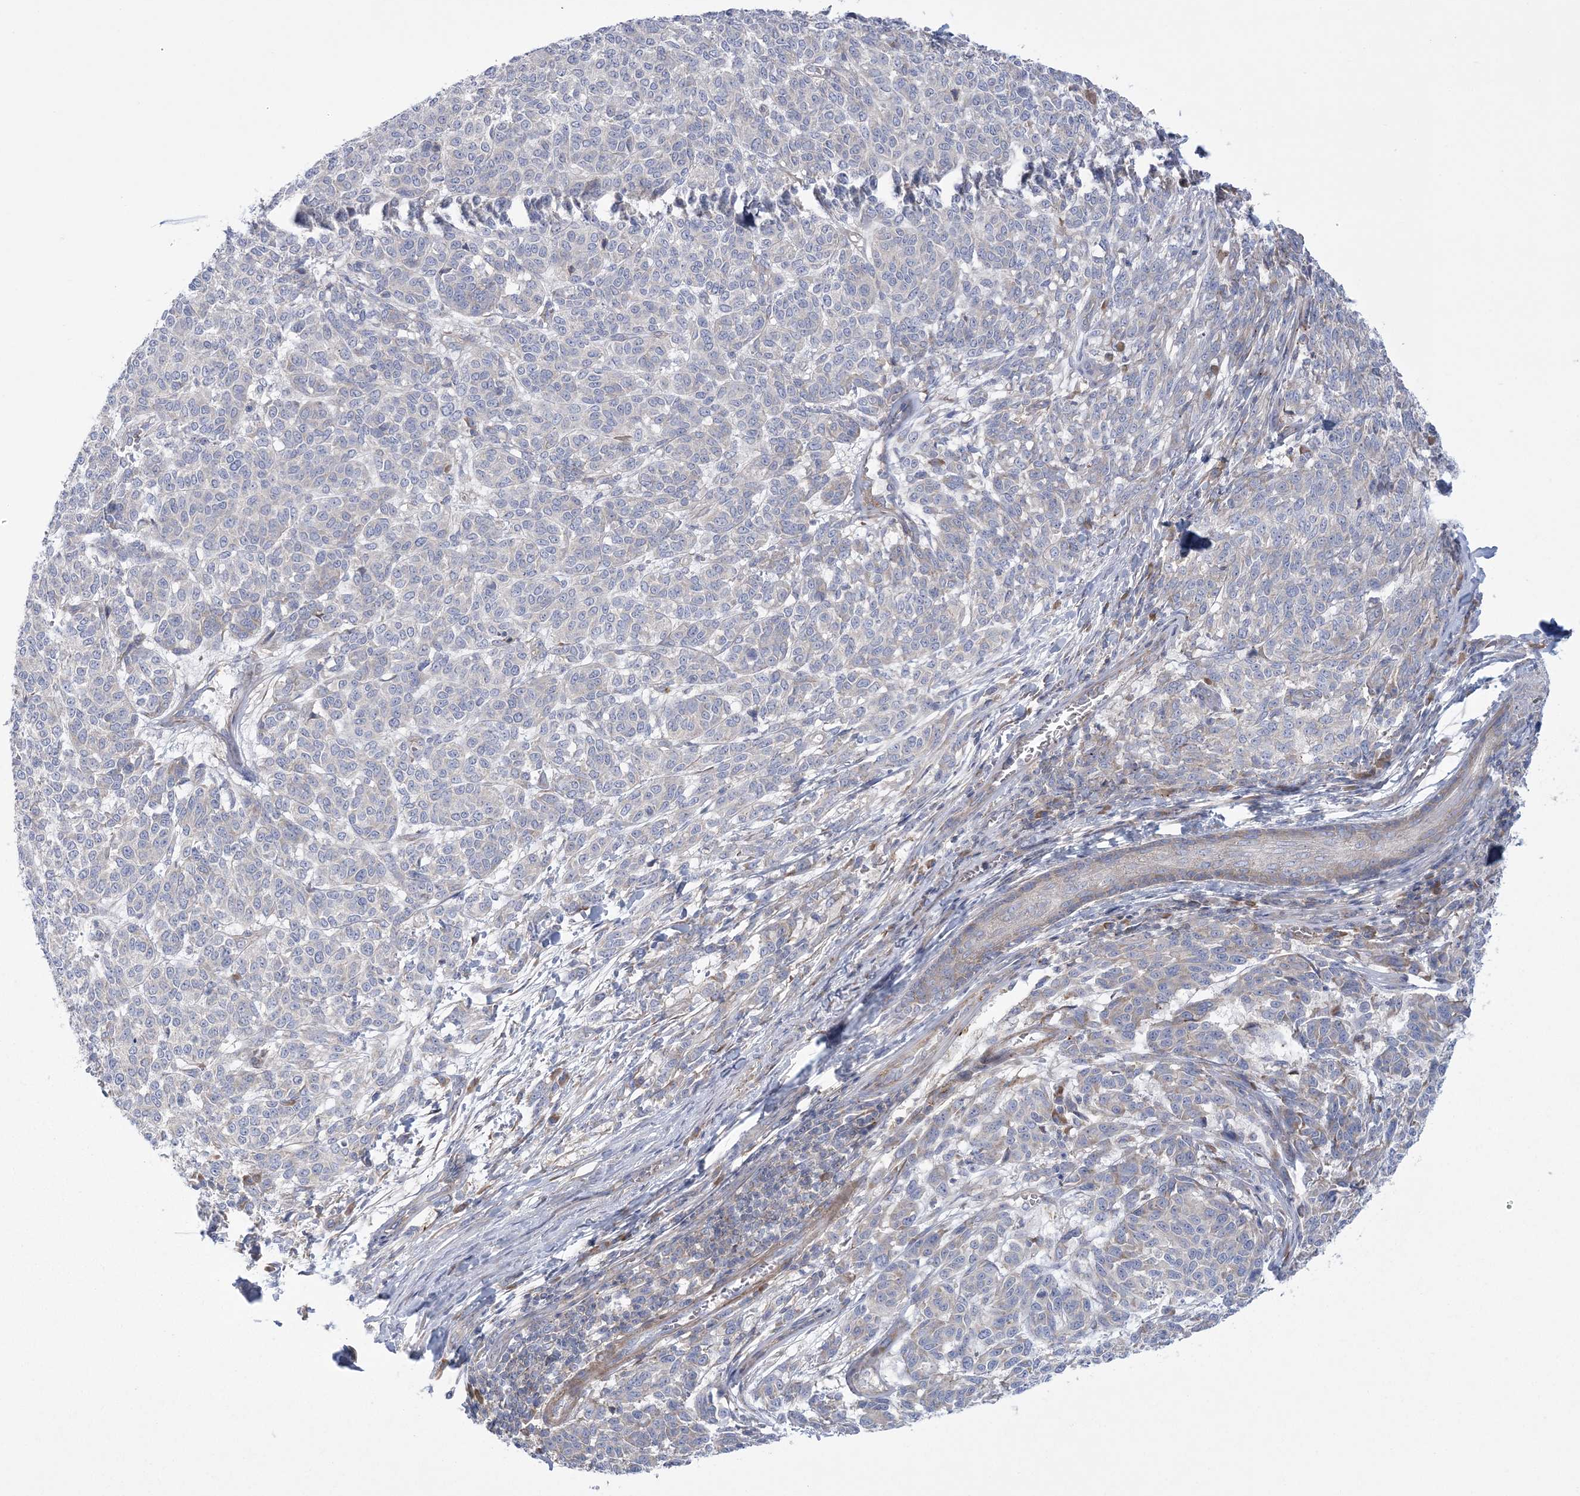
{"staining": {"intensity": "negative", "quantity": "none", "location": "none"}, "tissue": "melanoma", "cell_type": "Tumor cells", "image_type": "cancer", "snomed": [{"axis": "morphology", "description": "Malignant melanoma, NOS"}, {"axis": "topography", "description": "Skin"}], "caption": "A micrograph of malignant melanoma stained for a protein reveals no brown staining in tumor cells.", "gene": "ARSJ", "patient": {"sex": "male", "age": 49}}